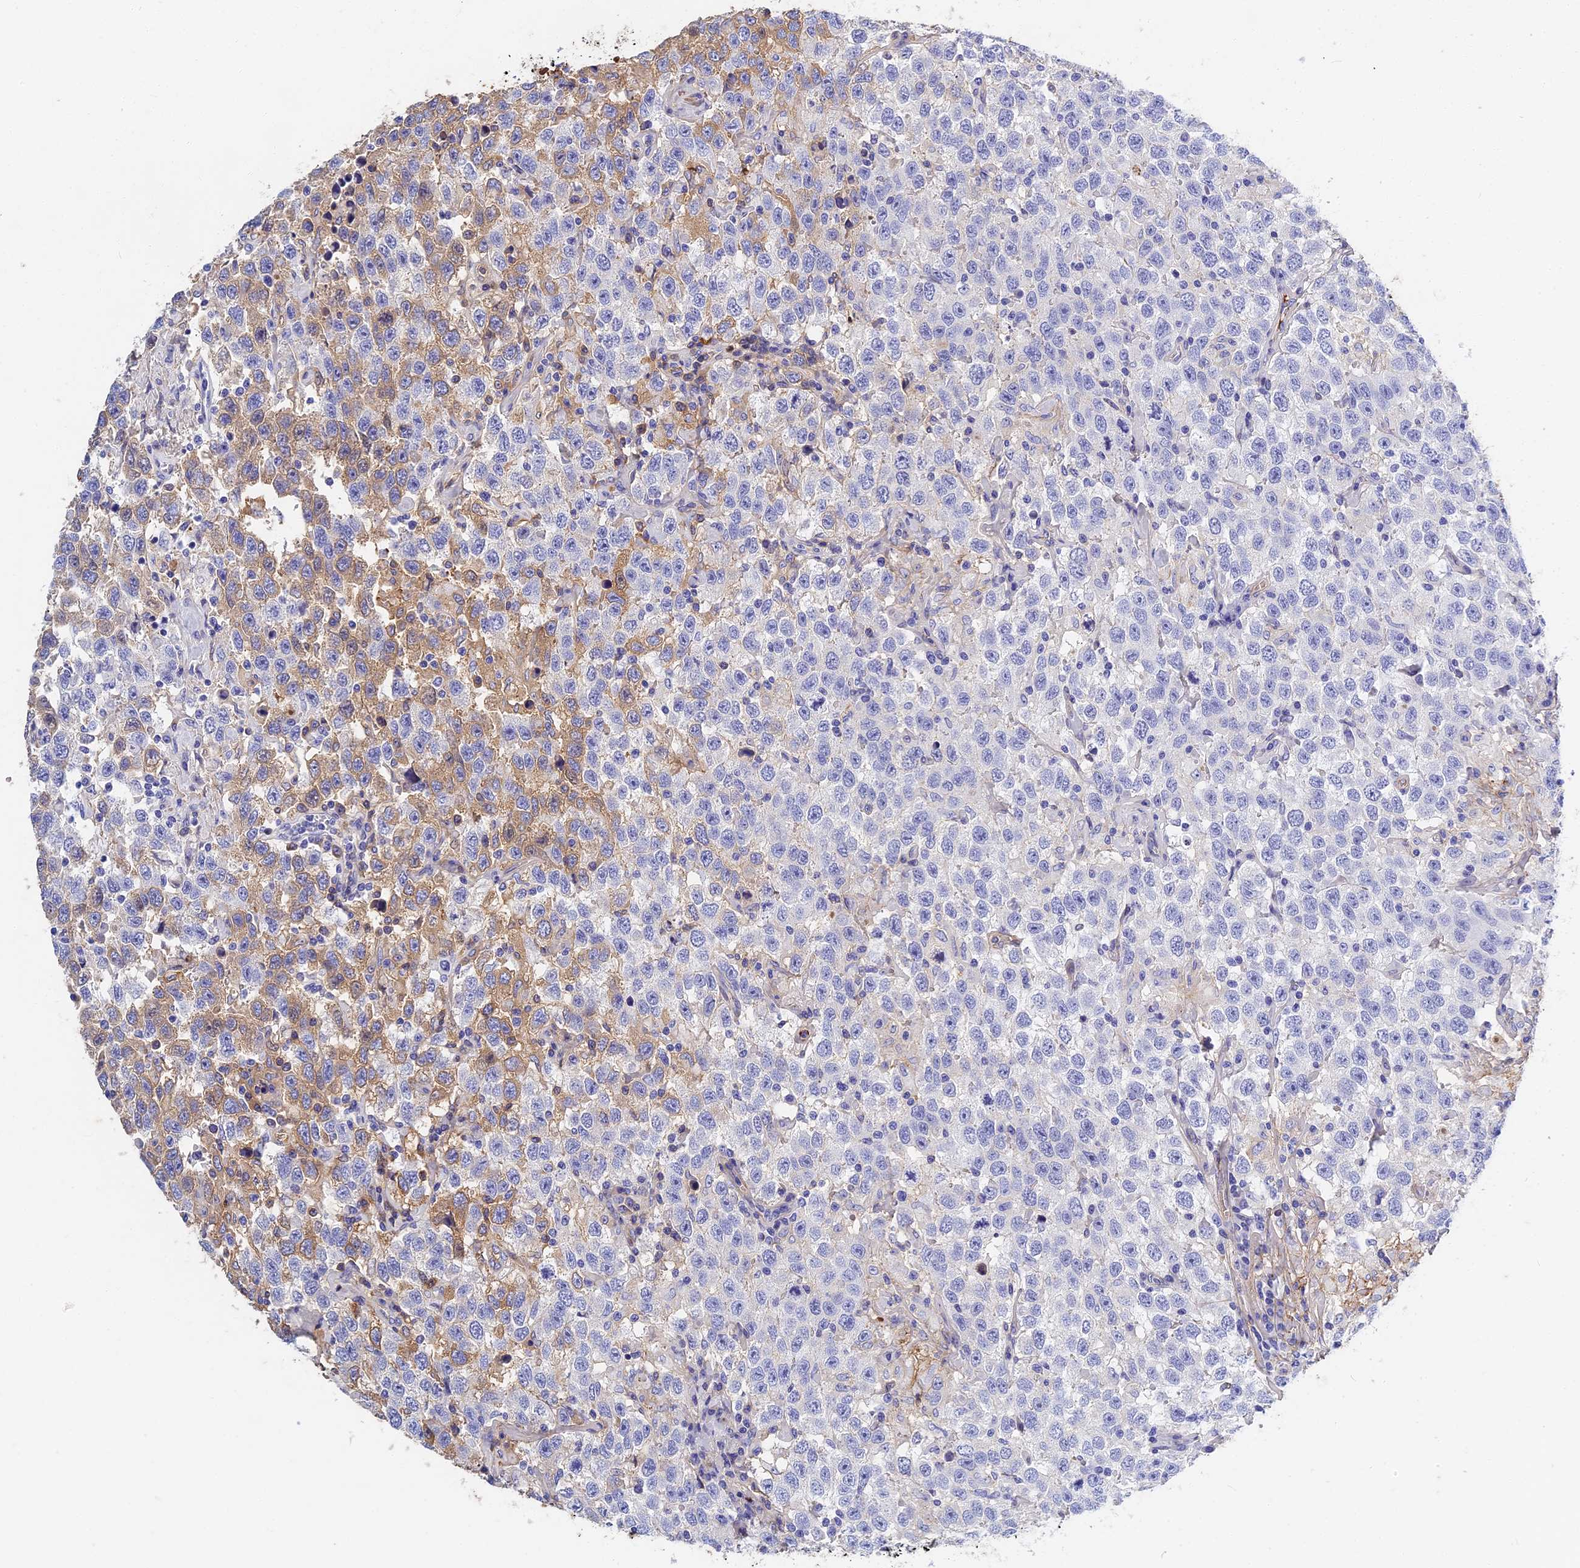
{"staining": {"intensity": "weak", "quantity": "<25%", "location": "cytoplasmic/membranous"}, "tissue": "testis cancer", "cell_type": "Tumor cells", "image_type": "cancer", "snomed": [{"axis": "morphology", "description": "Seminoma, NOS"}, {"axis": "topography", "description": "Testis"}], "caption": "A high-resolution image shows immunohistochemistry staining of testis seminoma, which demonstrates no significant staining in tumor cells.", "gene": "ITIH1", "patient": {"sex": "male", "age": 41}}